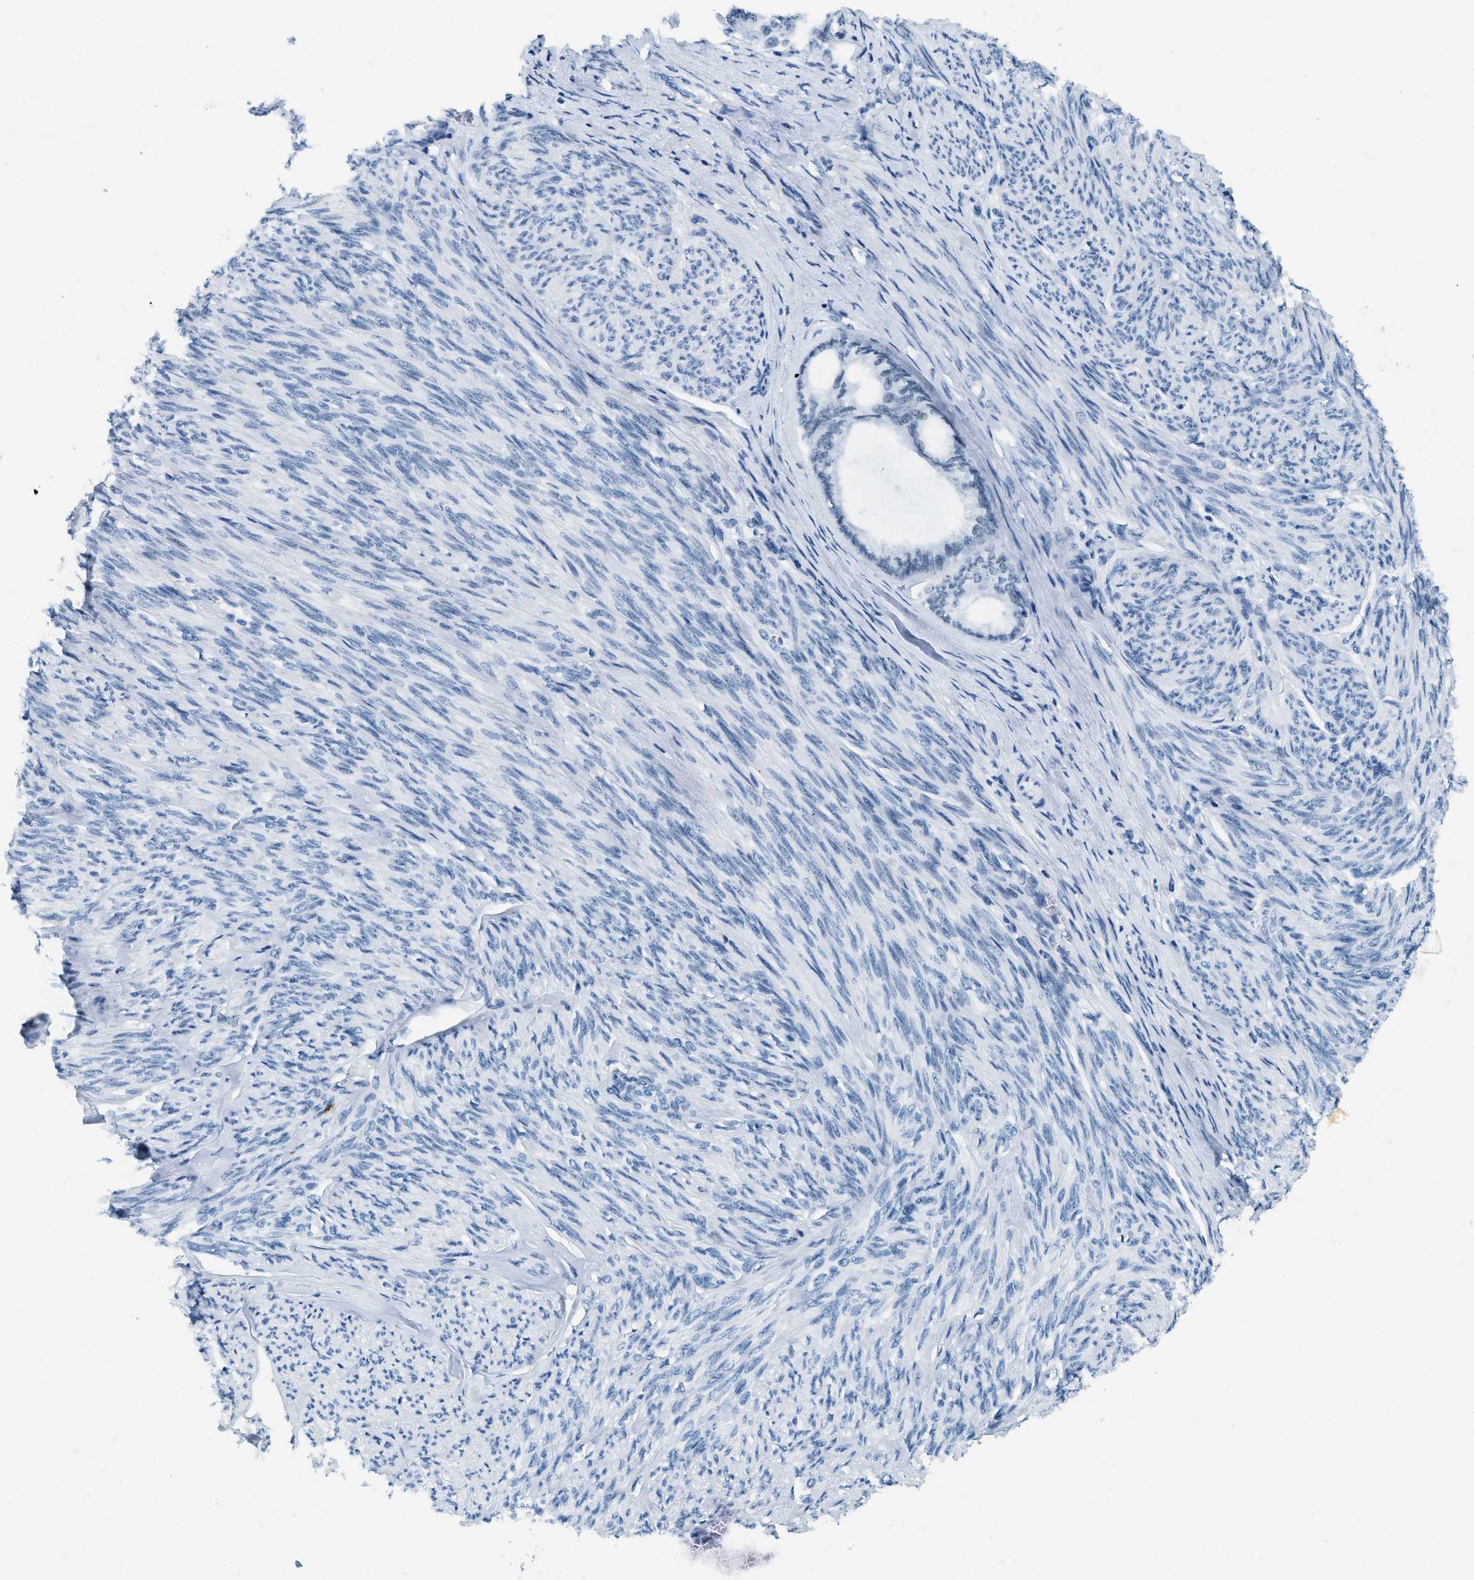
{"staining": {"intensity": "negative", "quantity": "none", "location": "none"}, "tissue": "endometrial cancer", "cell_type": "Tumor cells", "image_type": "cancer", "snomed": [{"axis": "morphology", "description": "Adenocarcinoma, NOS"}, {"axis": "topography", "description": "Endometrium"}], "caption": "A micrograph of human adenocarcinoma (endometrial) is negative for staining in tumor cells. (DAB immunohistochemistry (IHC) visualized using brightfield microscopy, high magnification).", "gene": "PLA2G2A", "patient": {"sex": "female", "age": 86}}